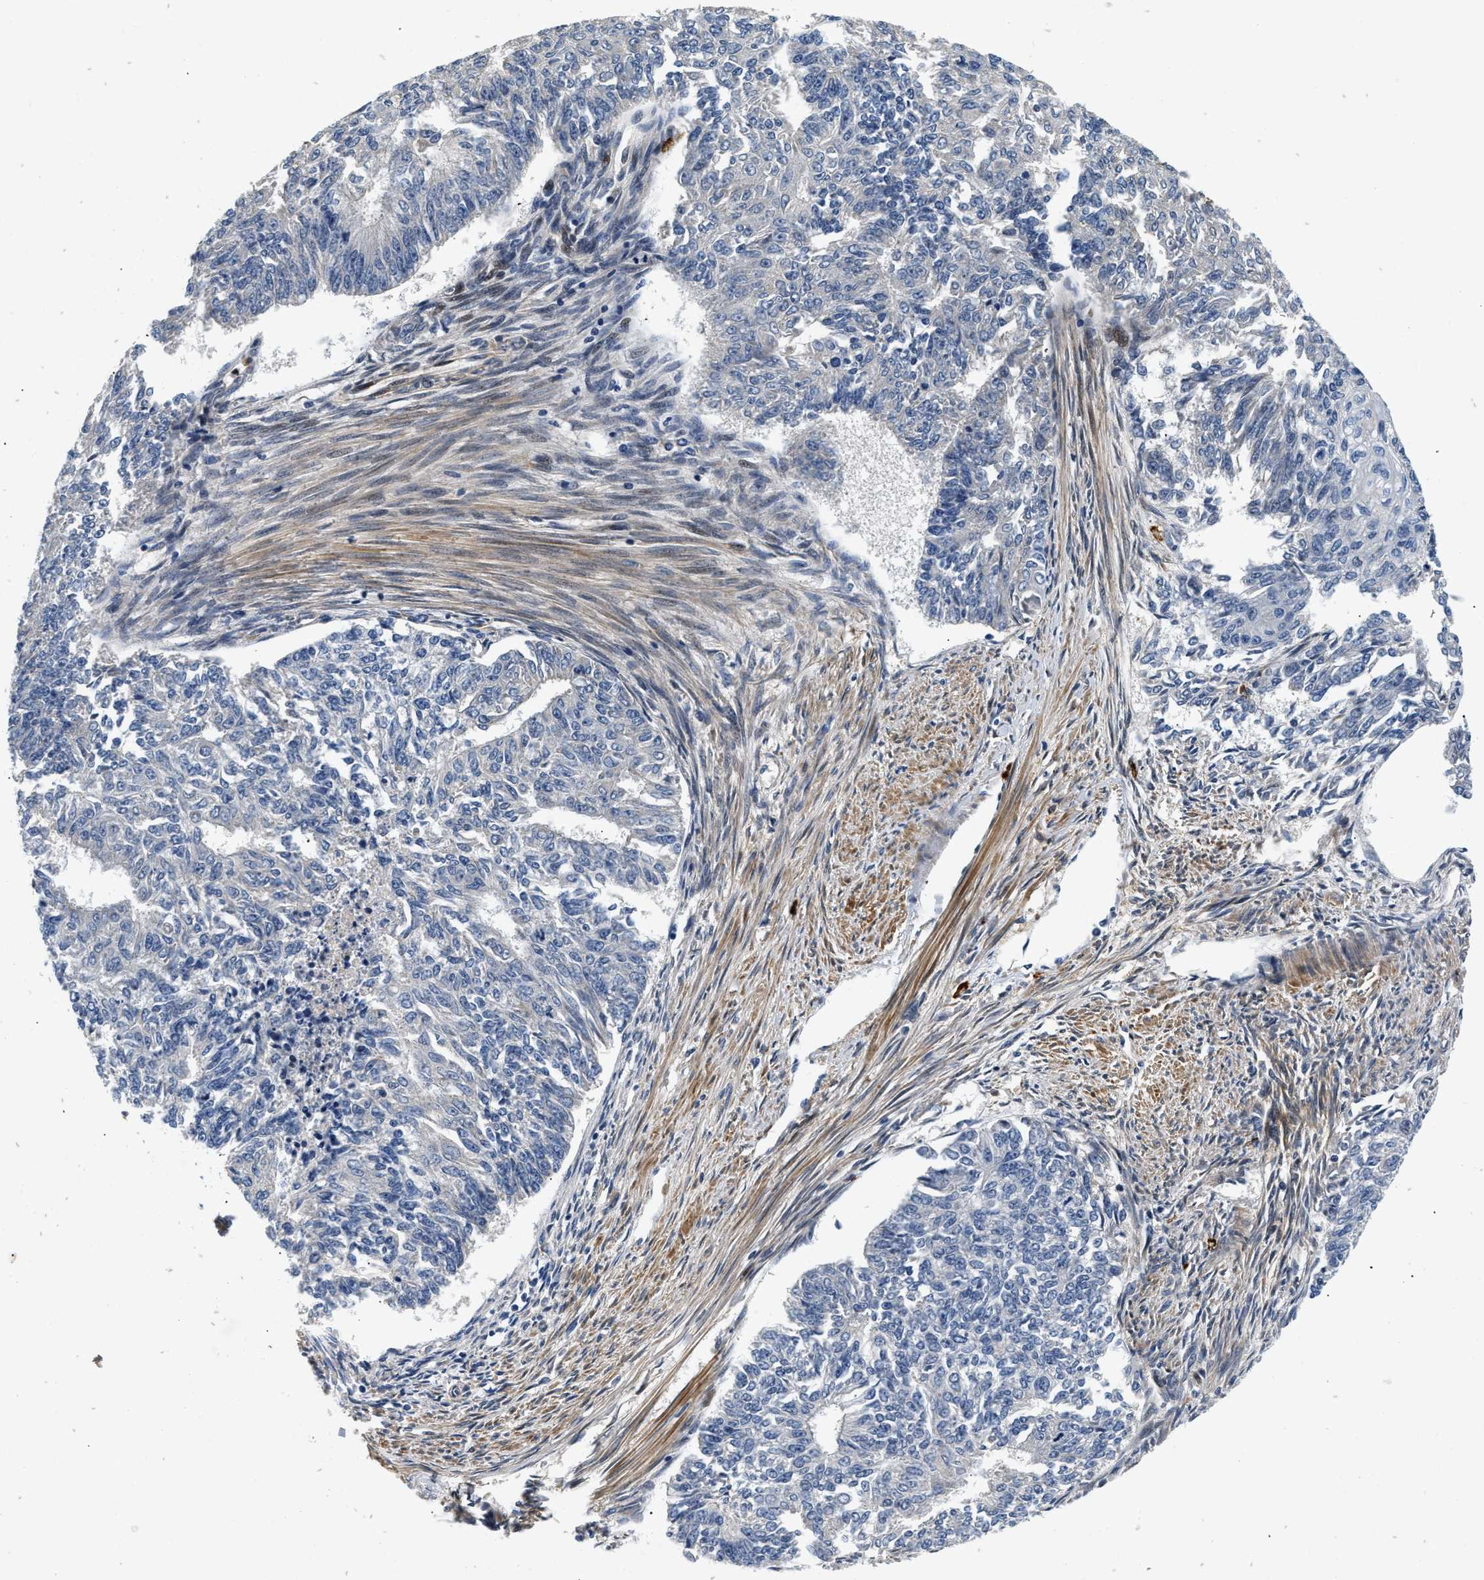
{"staining": {"intensity": "negative", "quantity": "none", "location": "none"}, "tissue": "endometrial cancer", "cell_type": "Tumor cells", "image_type": "cancer", "snomed": [{"axis": "morphology", "description": "Adenocarcinoma, NOS"}, {"axis": "topography", "description": "Endometrium"}], "caption": "Human endometrial adenocarcinoma stained for a protein using IHC shows no staining in tumor cells.", "gene": "NME6", "patient": {"sex": "female", "age": 32}}